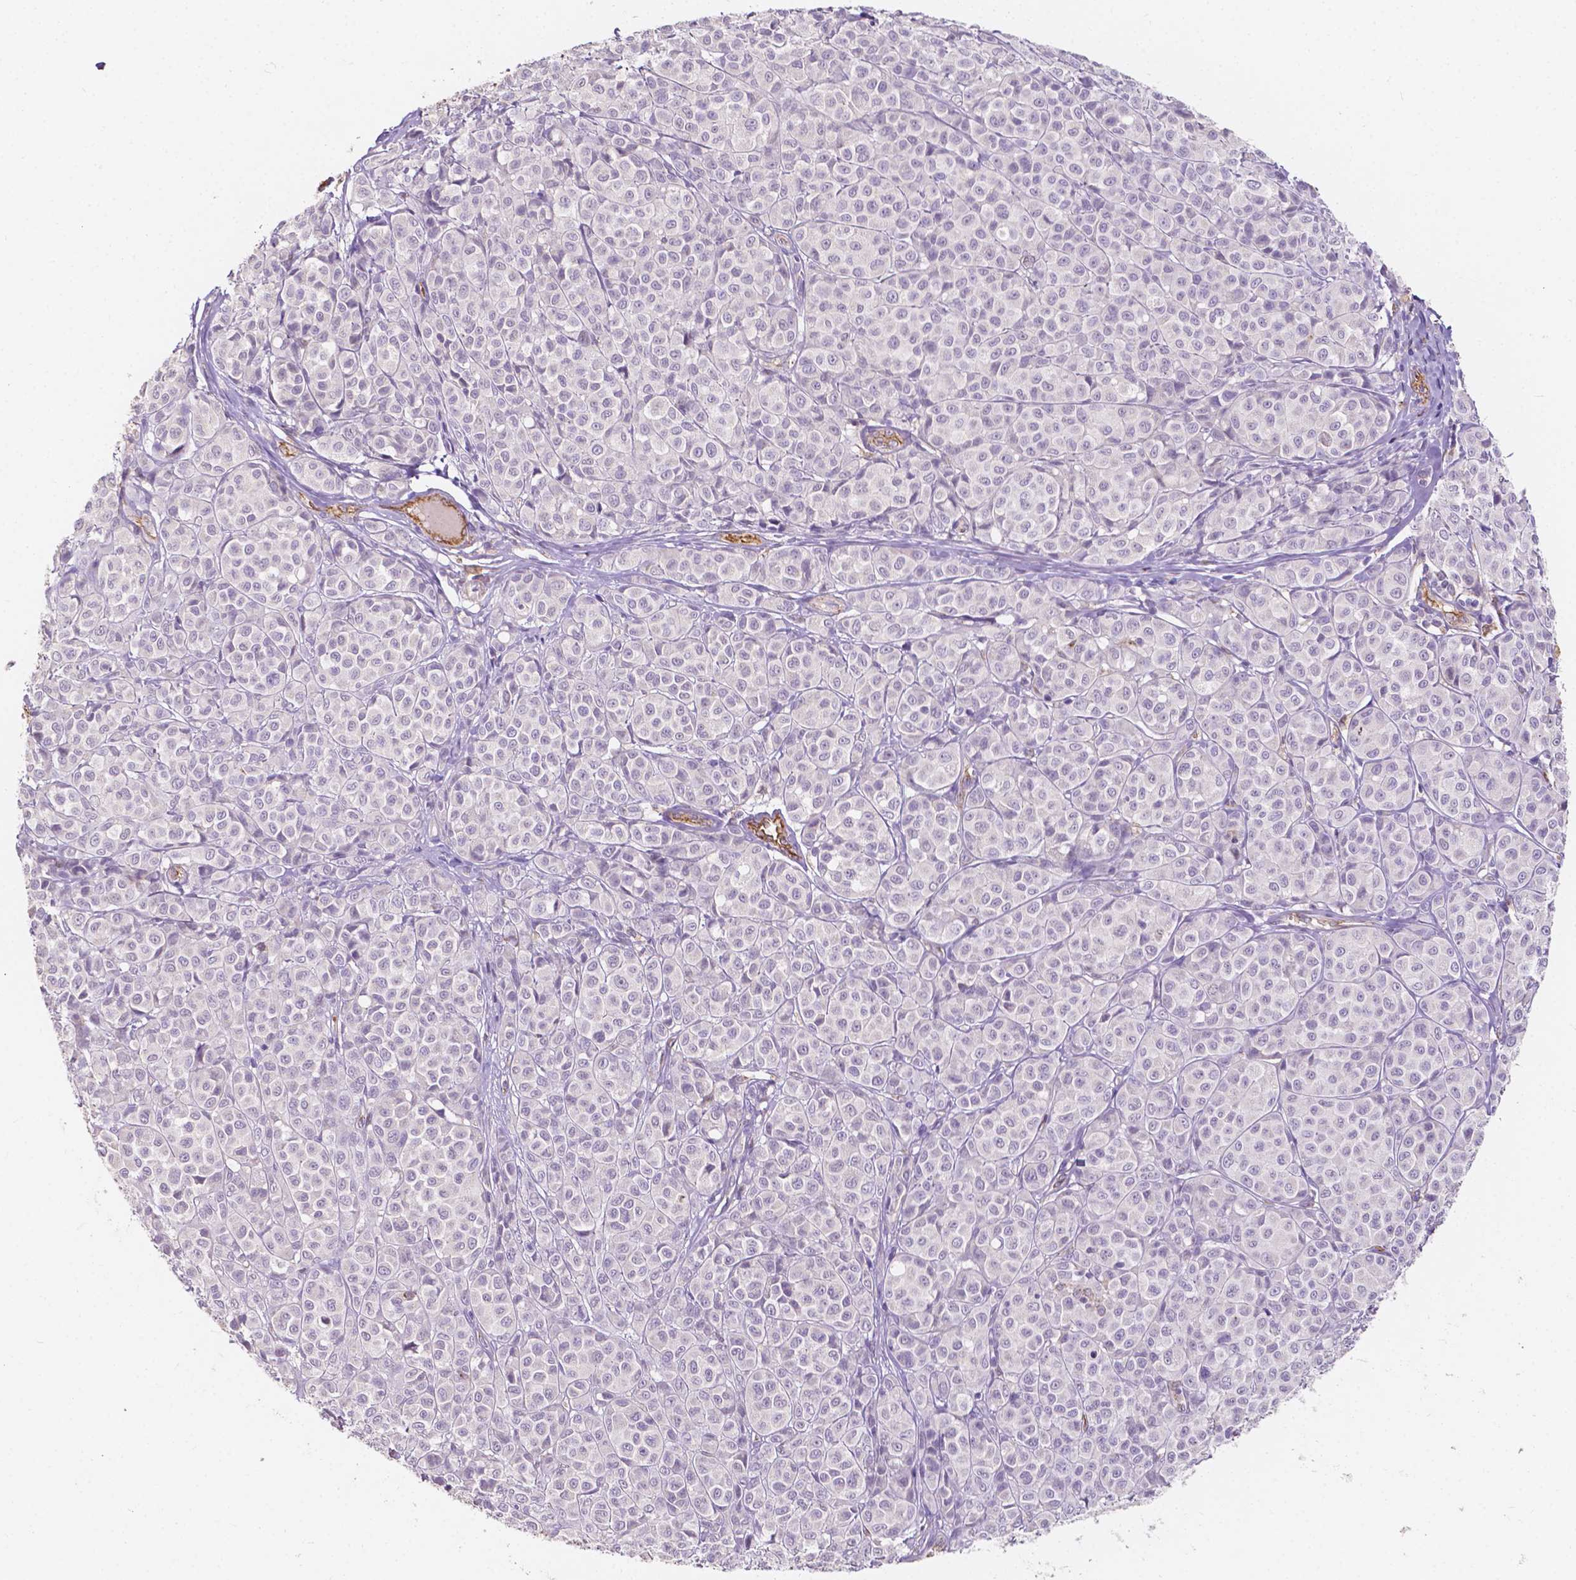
{"staining": {"intensity": "negative", "quantity": "none", "location": "none"}, "tissue": "melanoma", "cell_type": "Tumor cells", "image_type": "cancer", "snomed": [{"axis": "morphology", "description": "Malignant melanoma, NOS"}, {"axis": "topography", "description": "Skin"}], "caption": "Human melanoma stained for a protein using immunohistochemistry (IHC) reveals no expression in tumor cells.", "gene": "SLC22A4", "patient": {"sex": "male", "age": 89}}